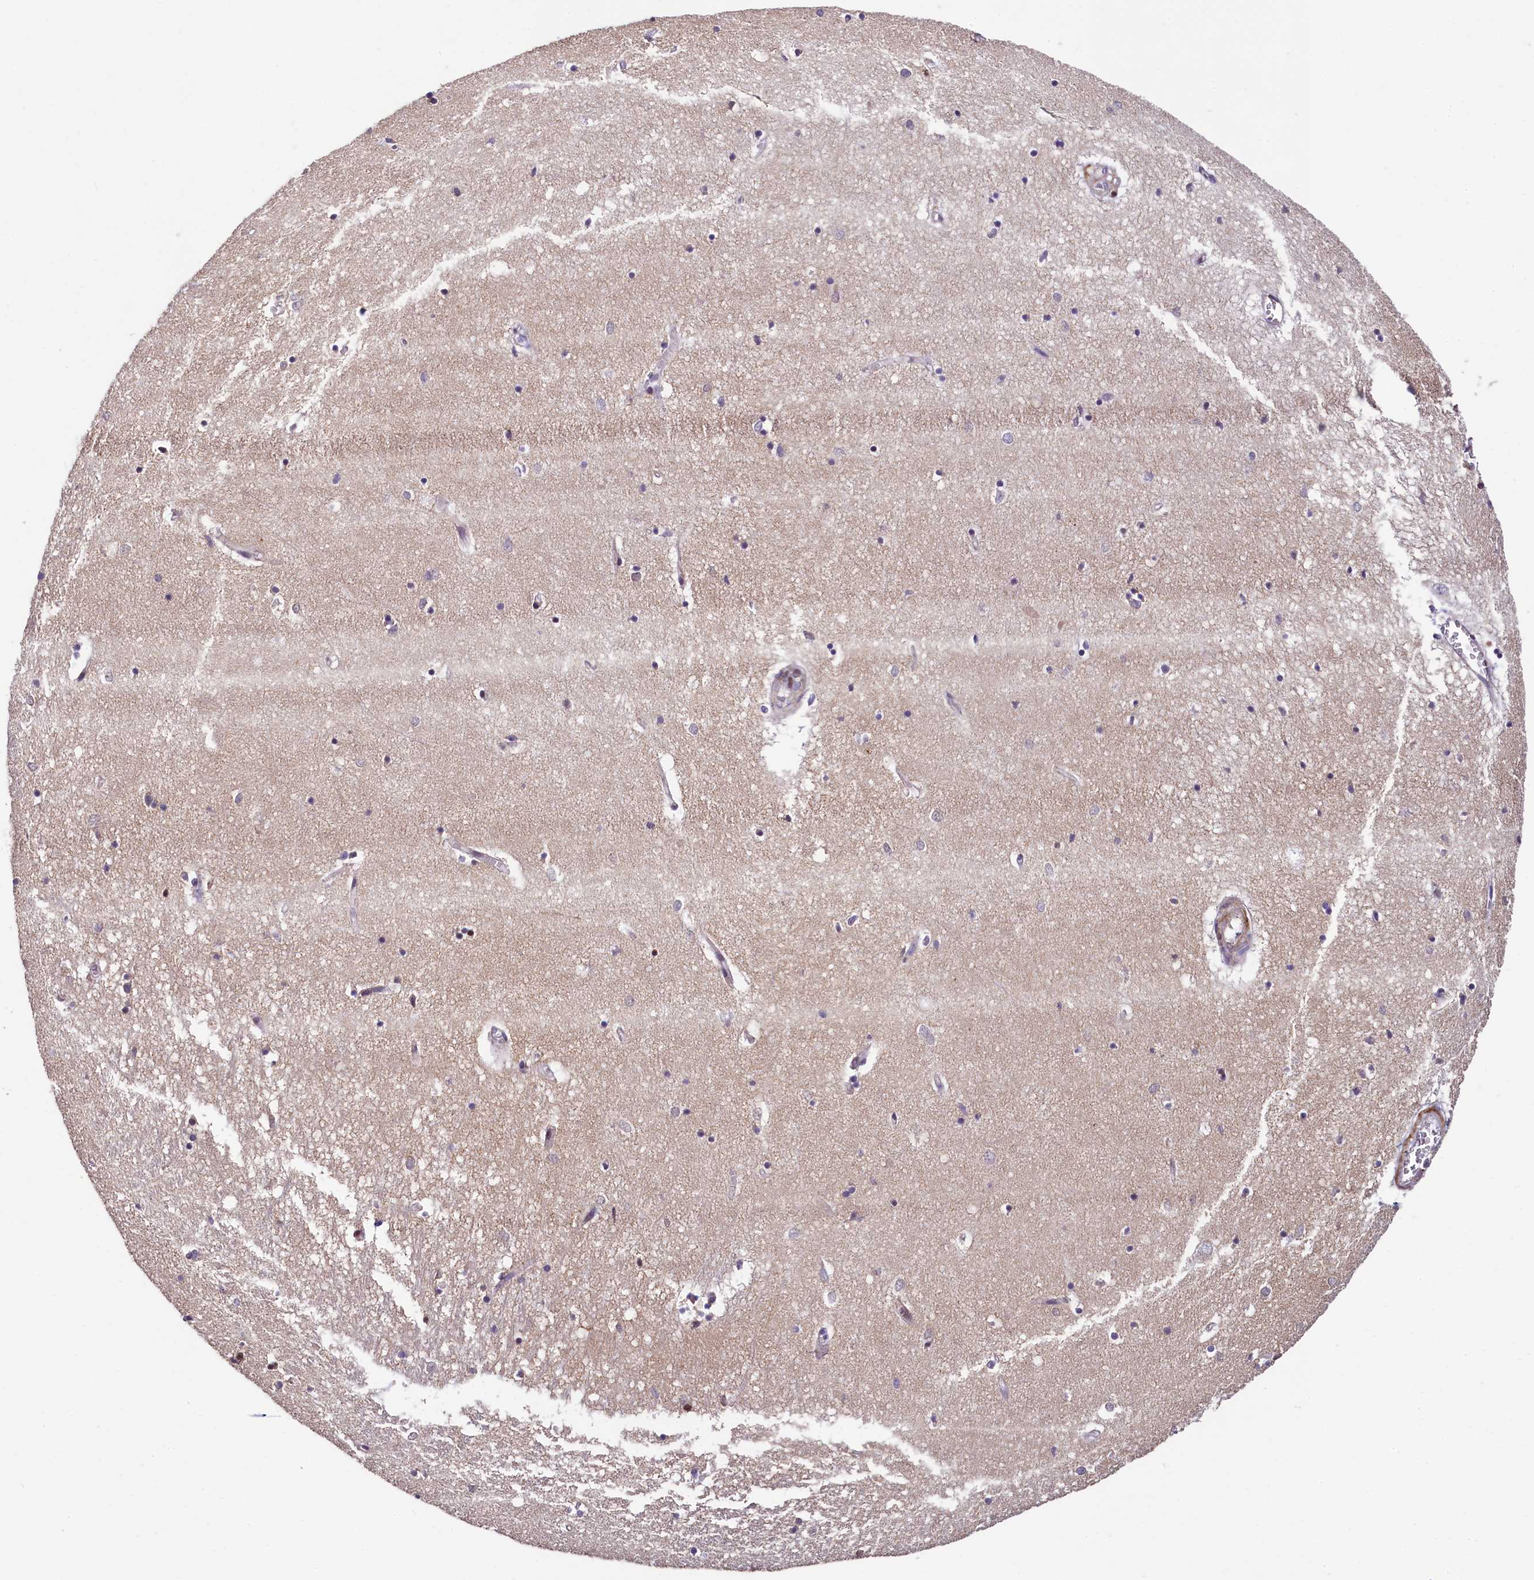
{"staining": {"intensity": "moderate", "quantity": "<25%", "location": "nuclear"}, "tissue": "hippocampus", "cell_type": "Glial cells", "image_type": "normal", "snomed": [{"axis": "morphology", "description": "Normal tissue, NOS"}, {"axis": "topography", "description": "Hippocampus"}], "caption": "Immunohistochemistry photomicrograph of unremarkable human hippocampus stained for a protein (brown), which shows low levels of moderate nuclear positivity in about <25% of glial cells.", "gene": "ZNF2", "patient": {"sex": "female", "age": 64}}